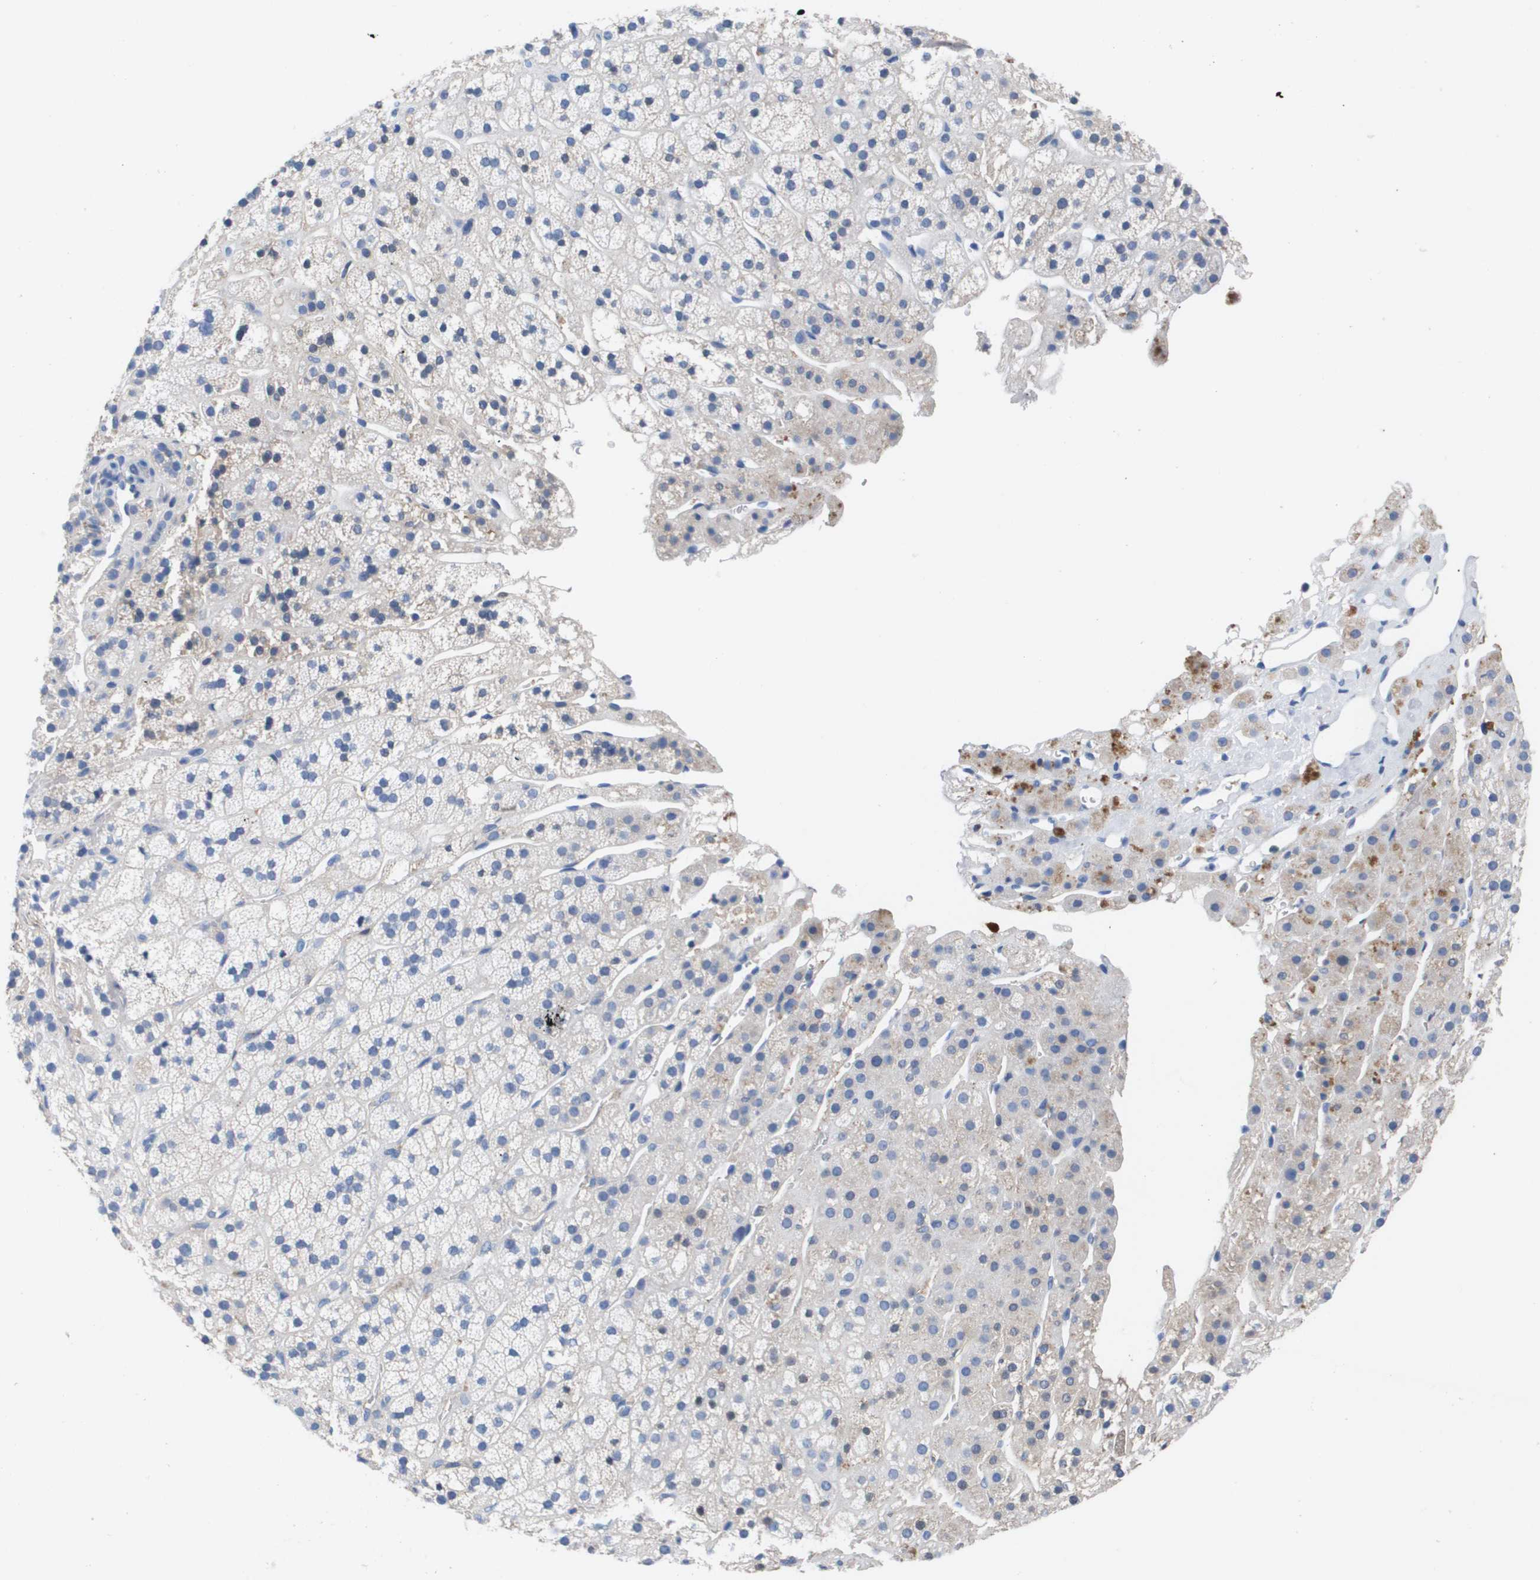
{"staining": {"intensity": "weak", "quantity": "25%-75%", "location": "cytoplasmic/membranous"}, "tissue": "adrenal gland", "cell_type": "Glandular cells", "image_type": "normal", "snomed": [{"axis": "morphology", "description": "Normal tissue, NOS"}, {"axis": "topography", "description": "Adrenal gland"}], "caption": "Protein expression analysis of benign adrenal gland exhibits weak cytoplasmic/membranous staining in approximately 25%-75% of glandular cells. (brown staining indicates protein expression, while blue staining denotes nuclei).", "gene": "SERPINA6", "patient": {"sex": "male", "age": 56}}